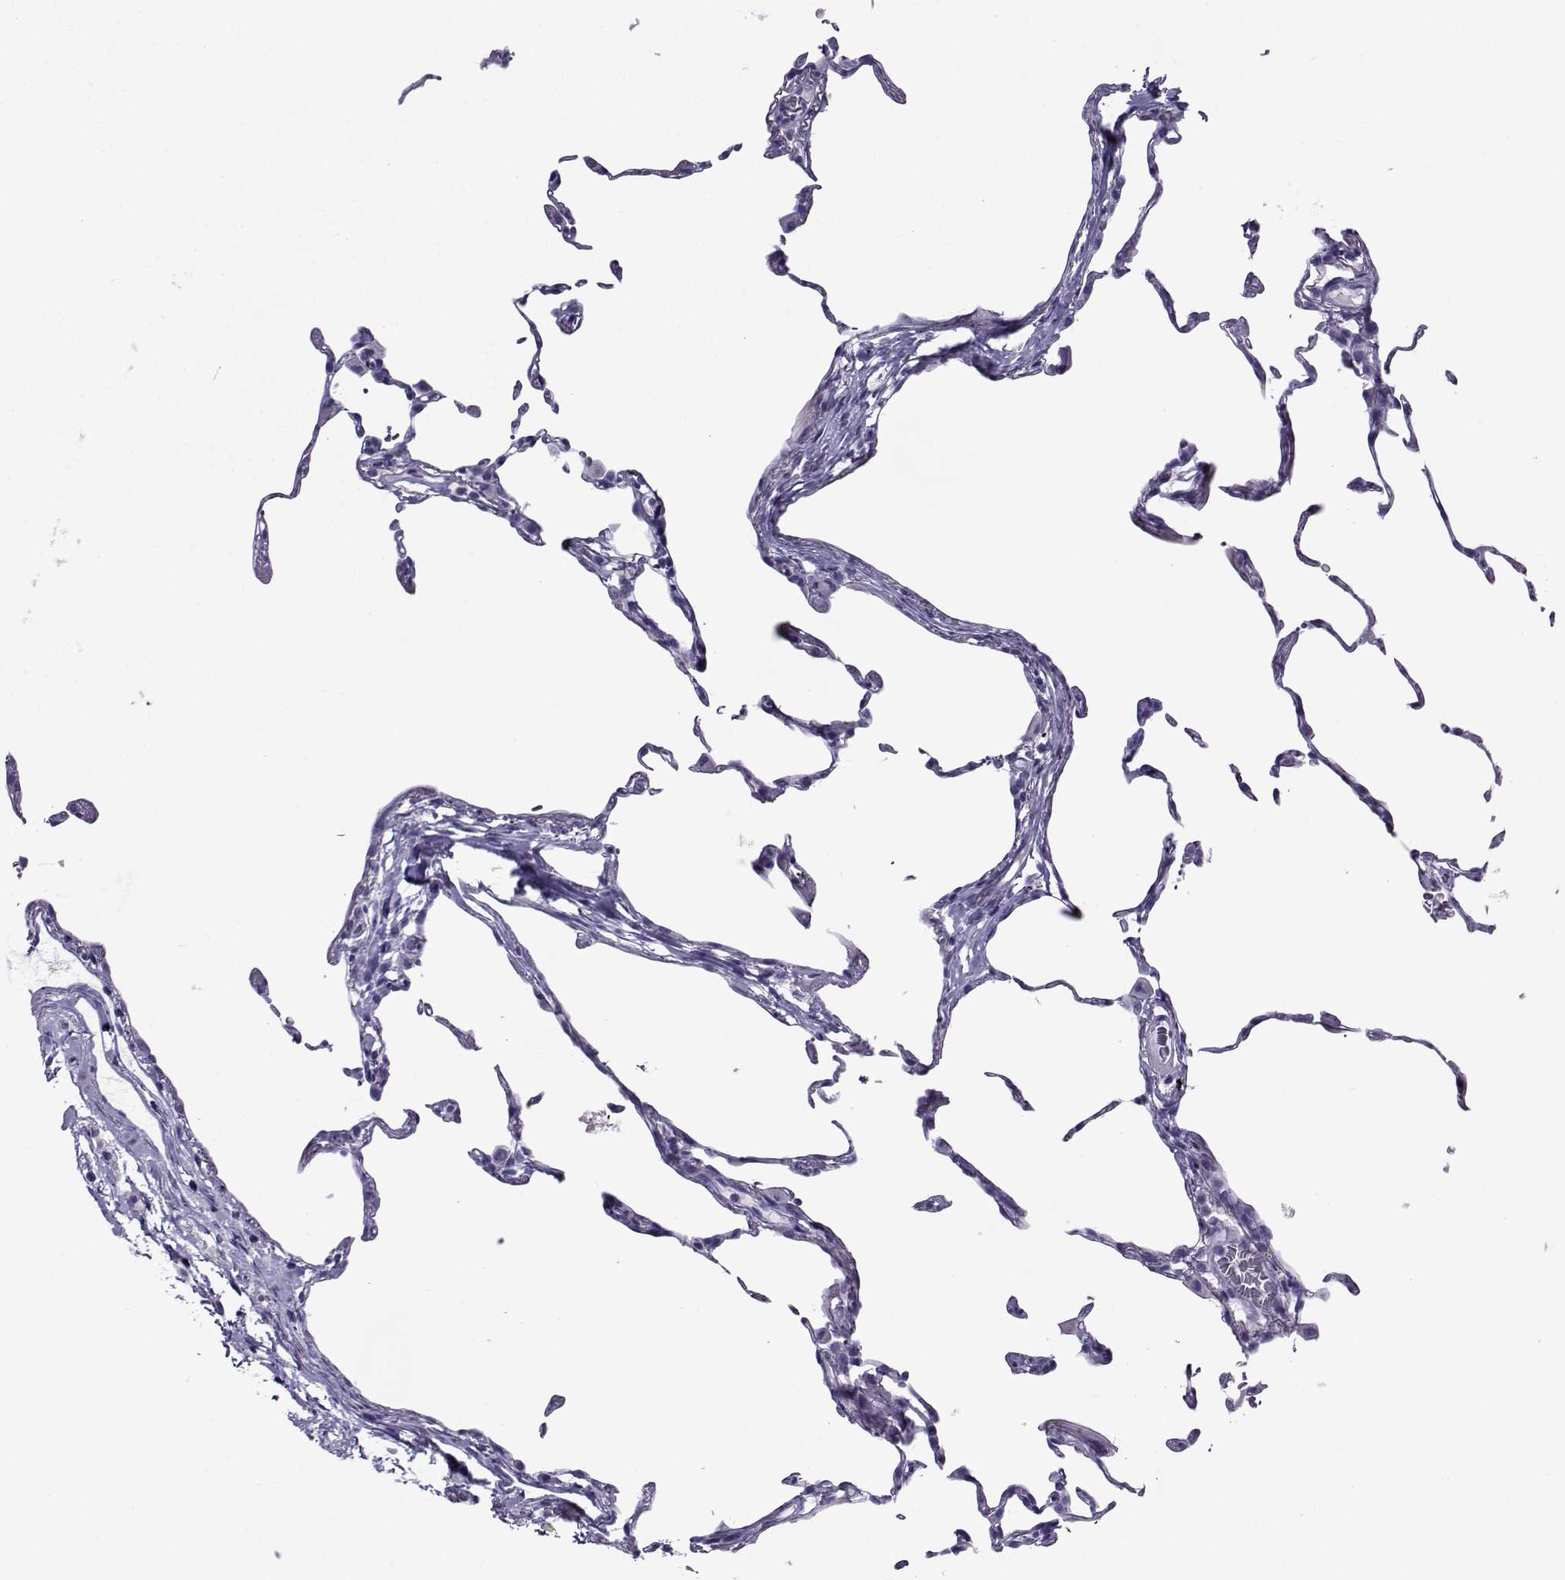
{"staining": {"intensity": "negative", "quantity": "none", "location": "none"}, "tissue": "lung", "cell_type": "Alveolar cells", "image_type": "normal", "snomed": [{"axis": "morphology", "description": "Normal tissue, NOS"}, {"axis": "topography", "description": "Lung"}], "caption": "This is an immunohistochemistry image of benign lung. There is no positivity in alveolar cells.", "gene": "CRYBB1", "patient": {"sex": "female", "age": 57}}